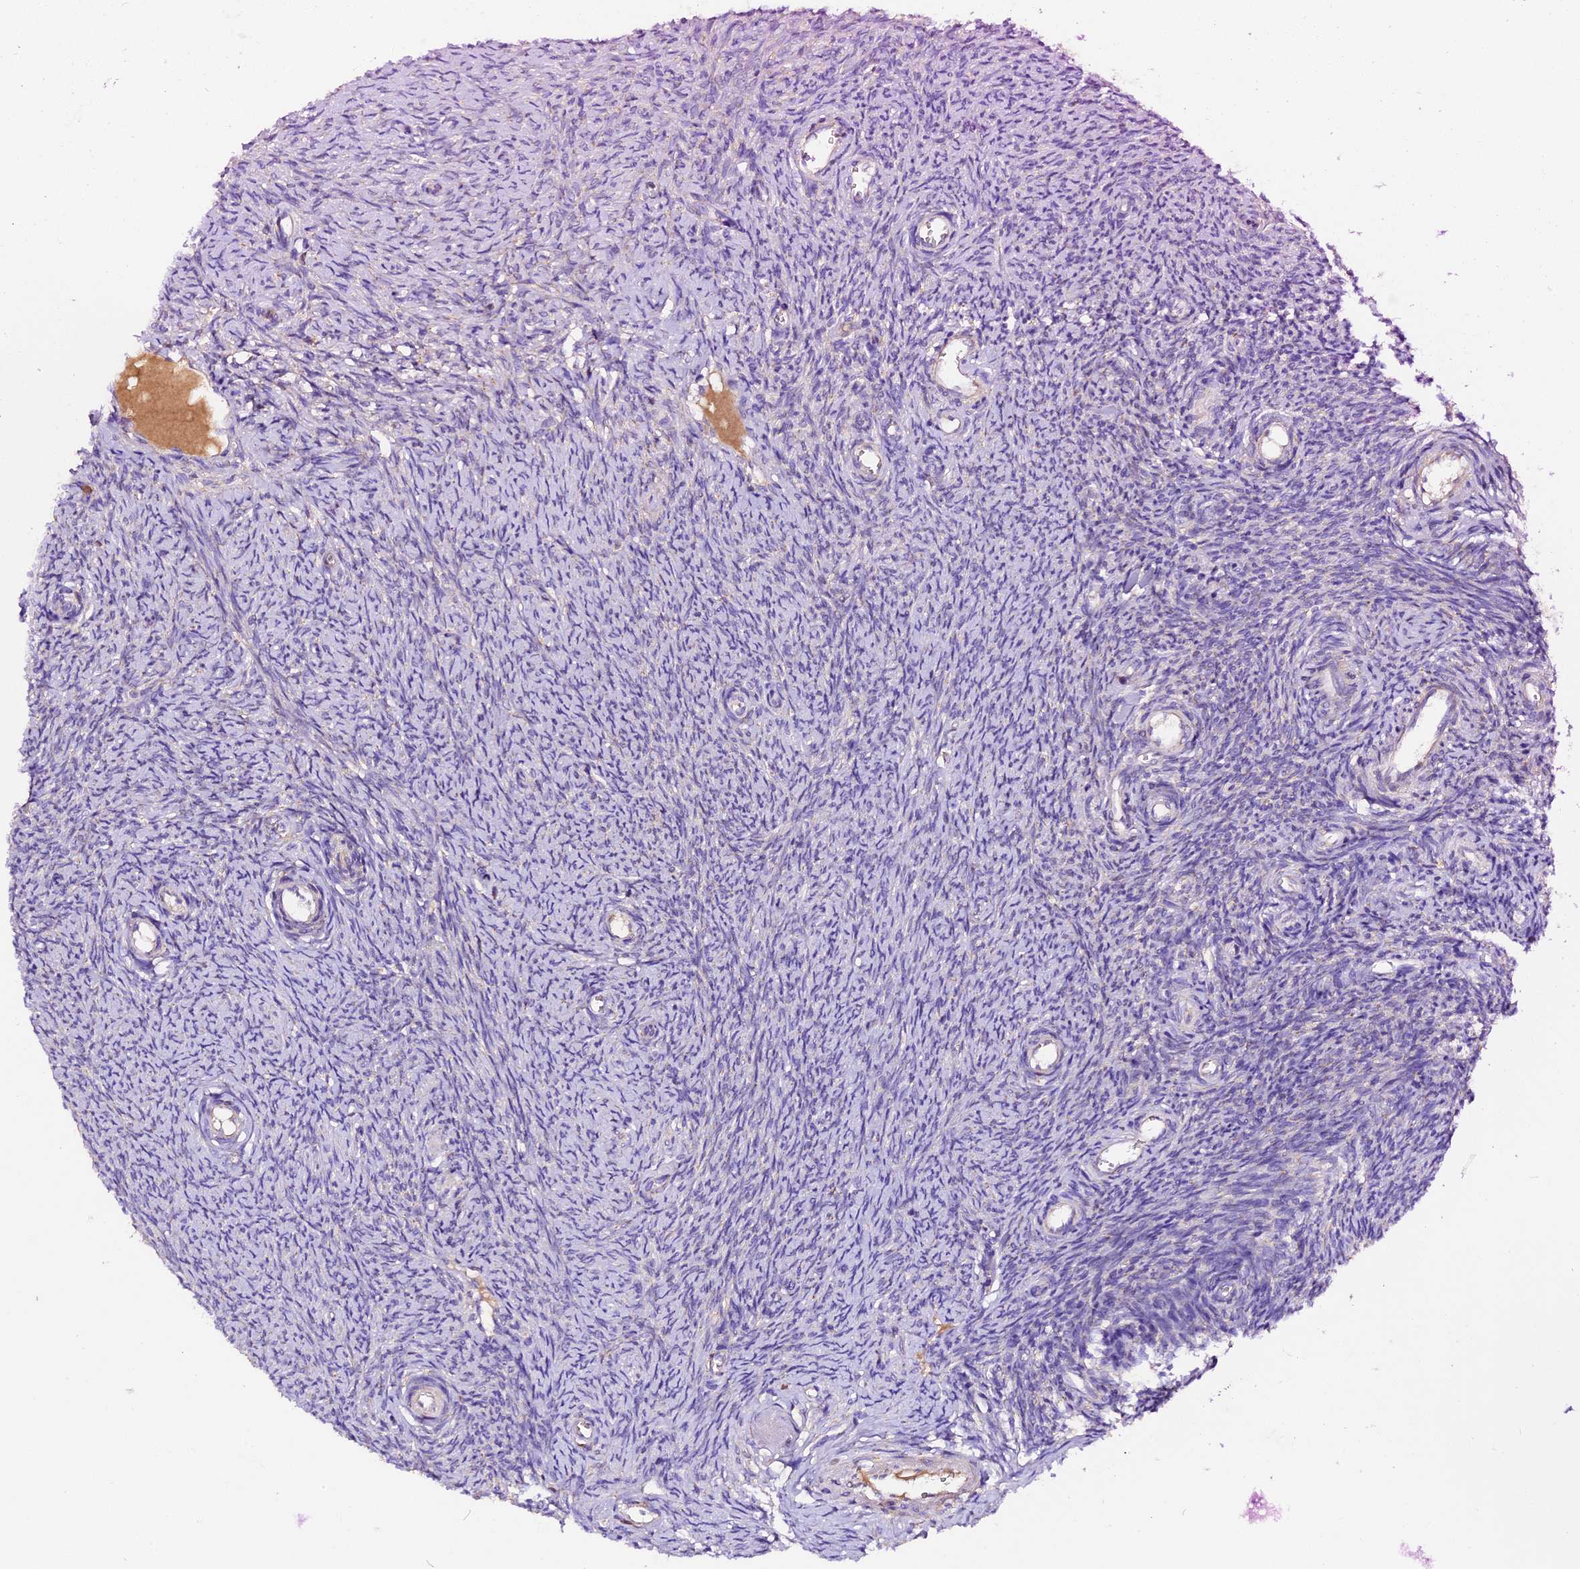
{"staining": {"intensity": "negative", "quantity": "none", "location": "none"}, "tissue": "ovary", "cell_type": "Ovarian stroma cells", "image_type": "normal", "snomed": [{"axis": "morphology", "description": "Normal tissue, NOS"}, {"axis": "topography", "description": "Ovary"}], "caption": "This is an immunohistochemistry (IHC) micrograph of unremarkable human ovary. There is no positivity in ovarian stroma cells.", "gene": "SIX5", "patient": {"sex": "female", "age": 44}}